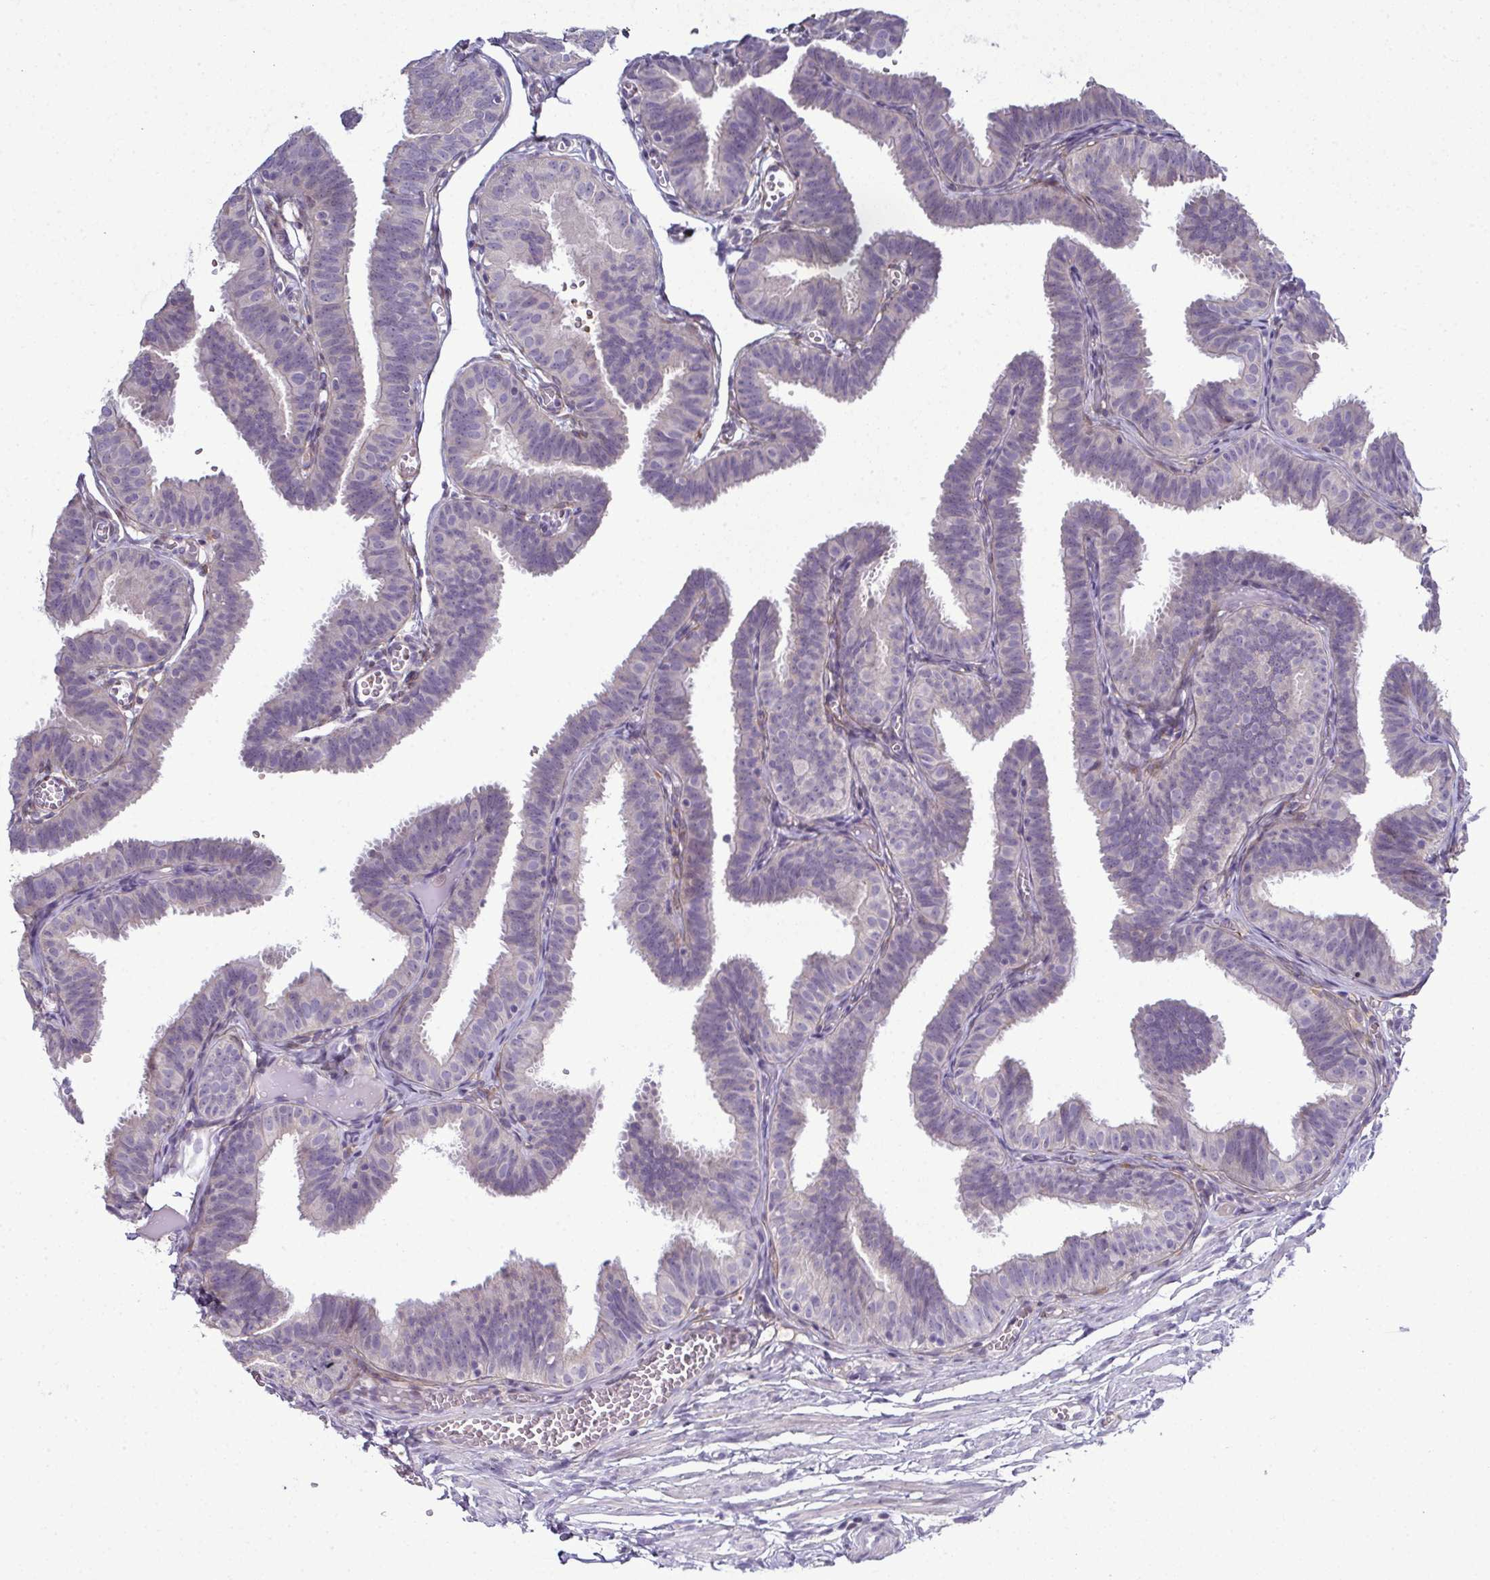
{"staining": {"intensity": "negative", "quantity": "none", "location": "none"}, "tissue": "fallopian tube", "cell_type": "Glandular cells", "image_type": "normal", "snomed": [{"axis": "morphology", "description": "Normal tissue, NOS"}, {"axis": "topography", "description": "Fallopian tube"}], "caption": "High magnification brightfield microscopy of unremarkable fallopian tube stained with DAB (brown) and counterstained with hematoxylin (blue): glandular cells show no significant staining. (Brightfield microscopy of DAB immunohistochemistry (IHC) at high magnification).", "gene": "ODF1", "patient": {"sex": "female", "age": 25}}